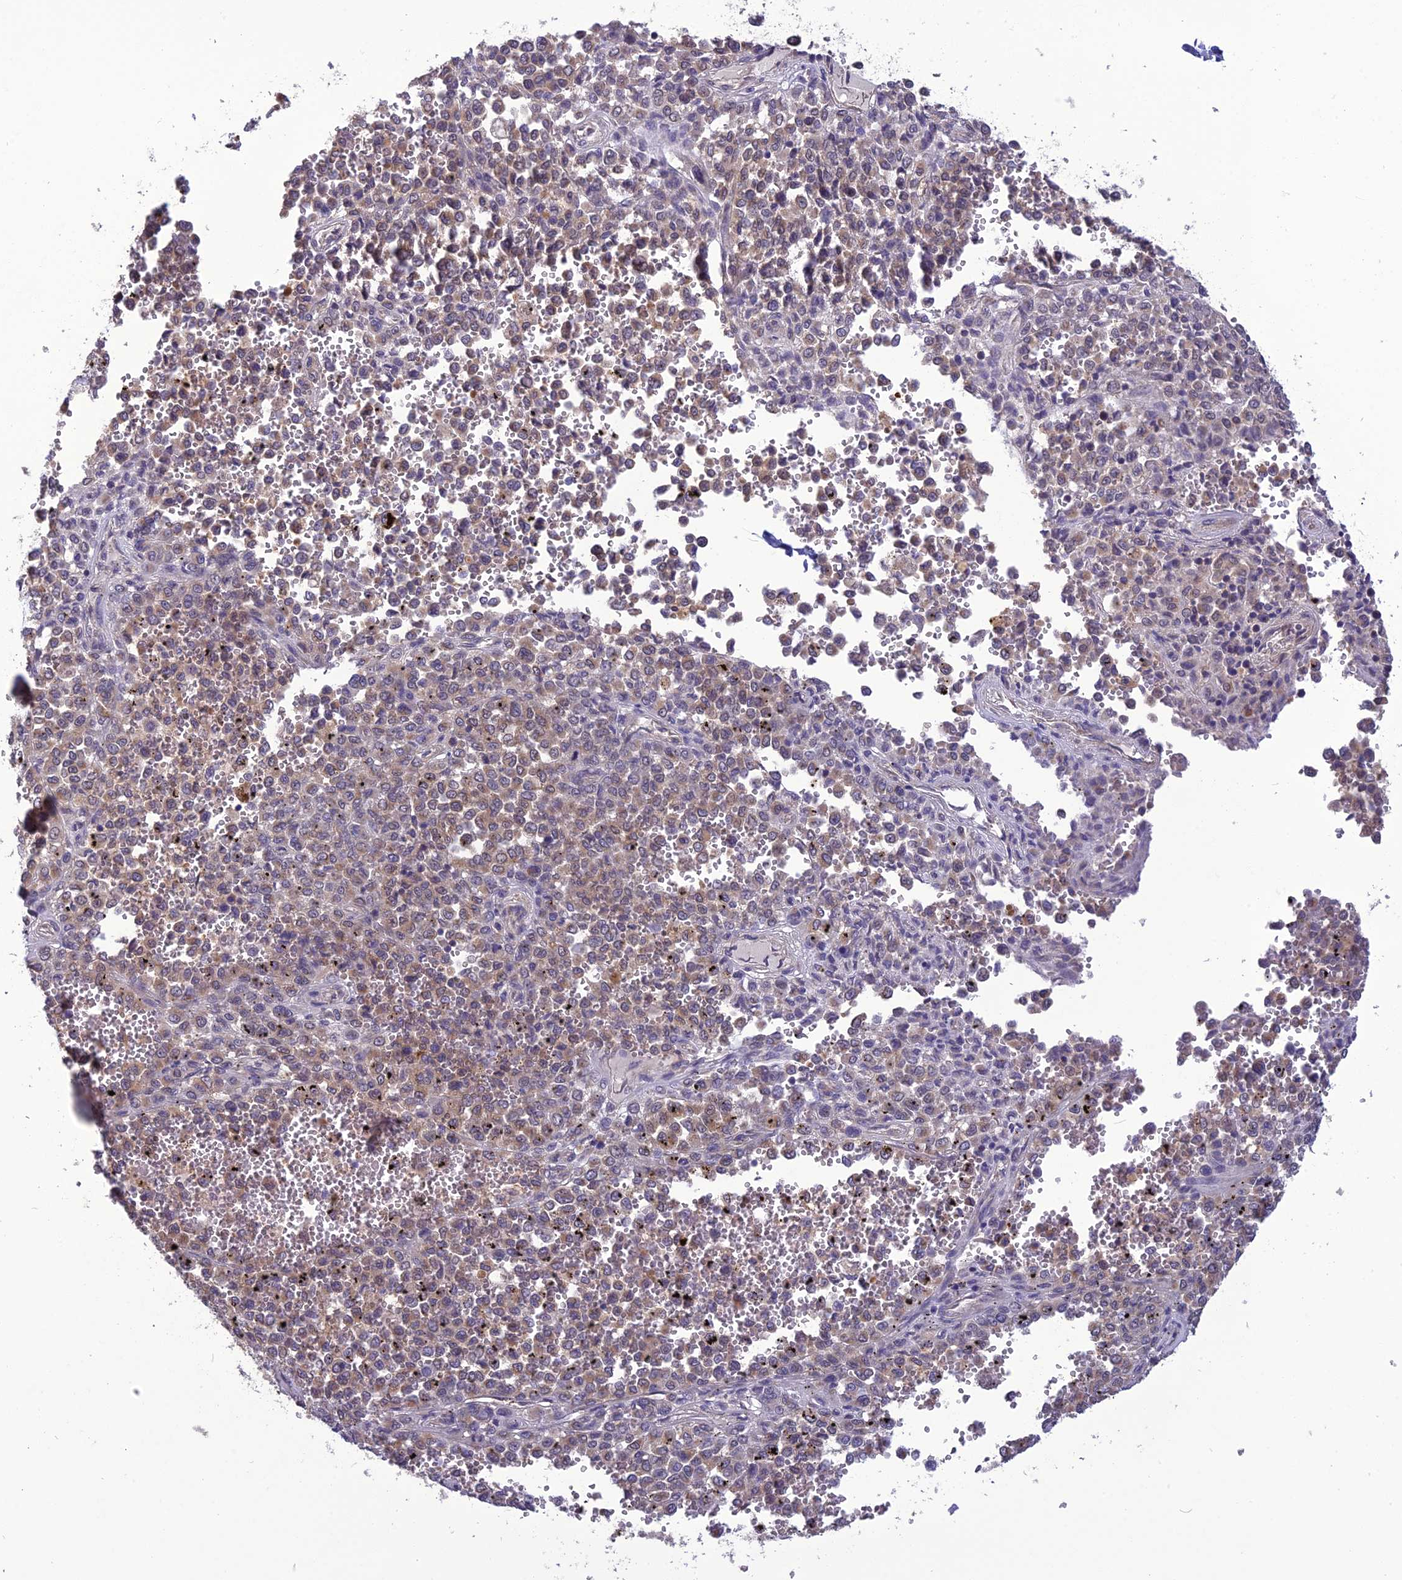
{"staining": {"intensity": "weak", "quantity": "25%-75%", "location": "cytoplasmic/membranous"}, "tissue": "melanoma", "cell_type": "Tumor cells", "image_type": "cancer", "snomed": [{"axis": "morphology", "description": "Malignant melanoma, Metastatic site"}, {"axis": "topography", "description": "Pancreas"}], "caption": "IHC (DAB (3,3'-diaminobenzidine)) staining of malignant melanoma (metastatic site) reveals weak cytoplasmic/membranous protein staining in approximately 25%-75% of tumor cells. The staining was performed using DAB (3,3'-diaminobenzidine), with brown indicating positive protein expression. Nuclei are stained blue with hematoxylin.", "gene": "PSMF1", "patient": {"sex": "female", "age": 30}}